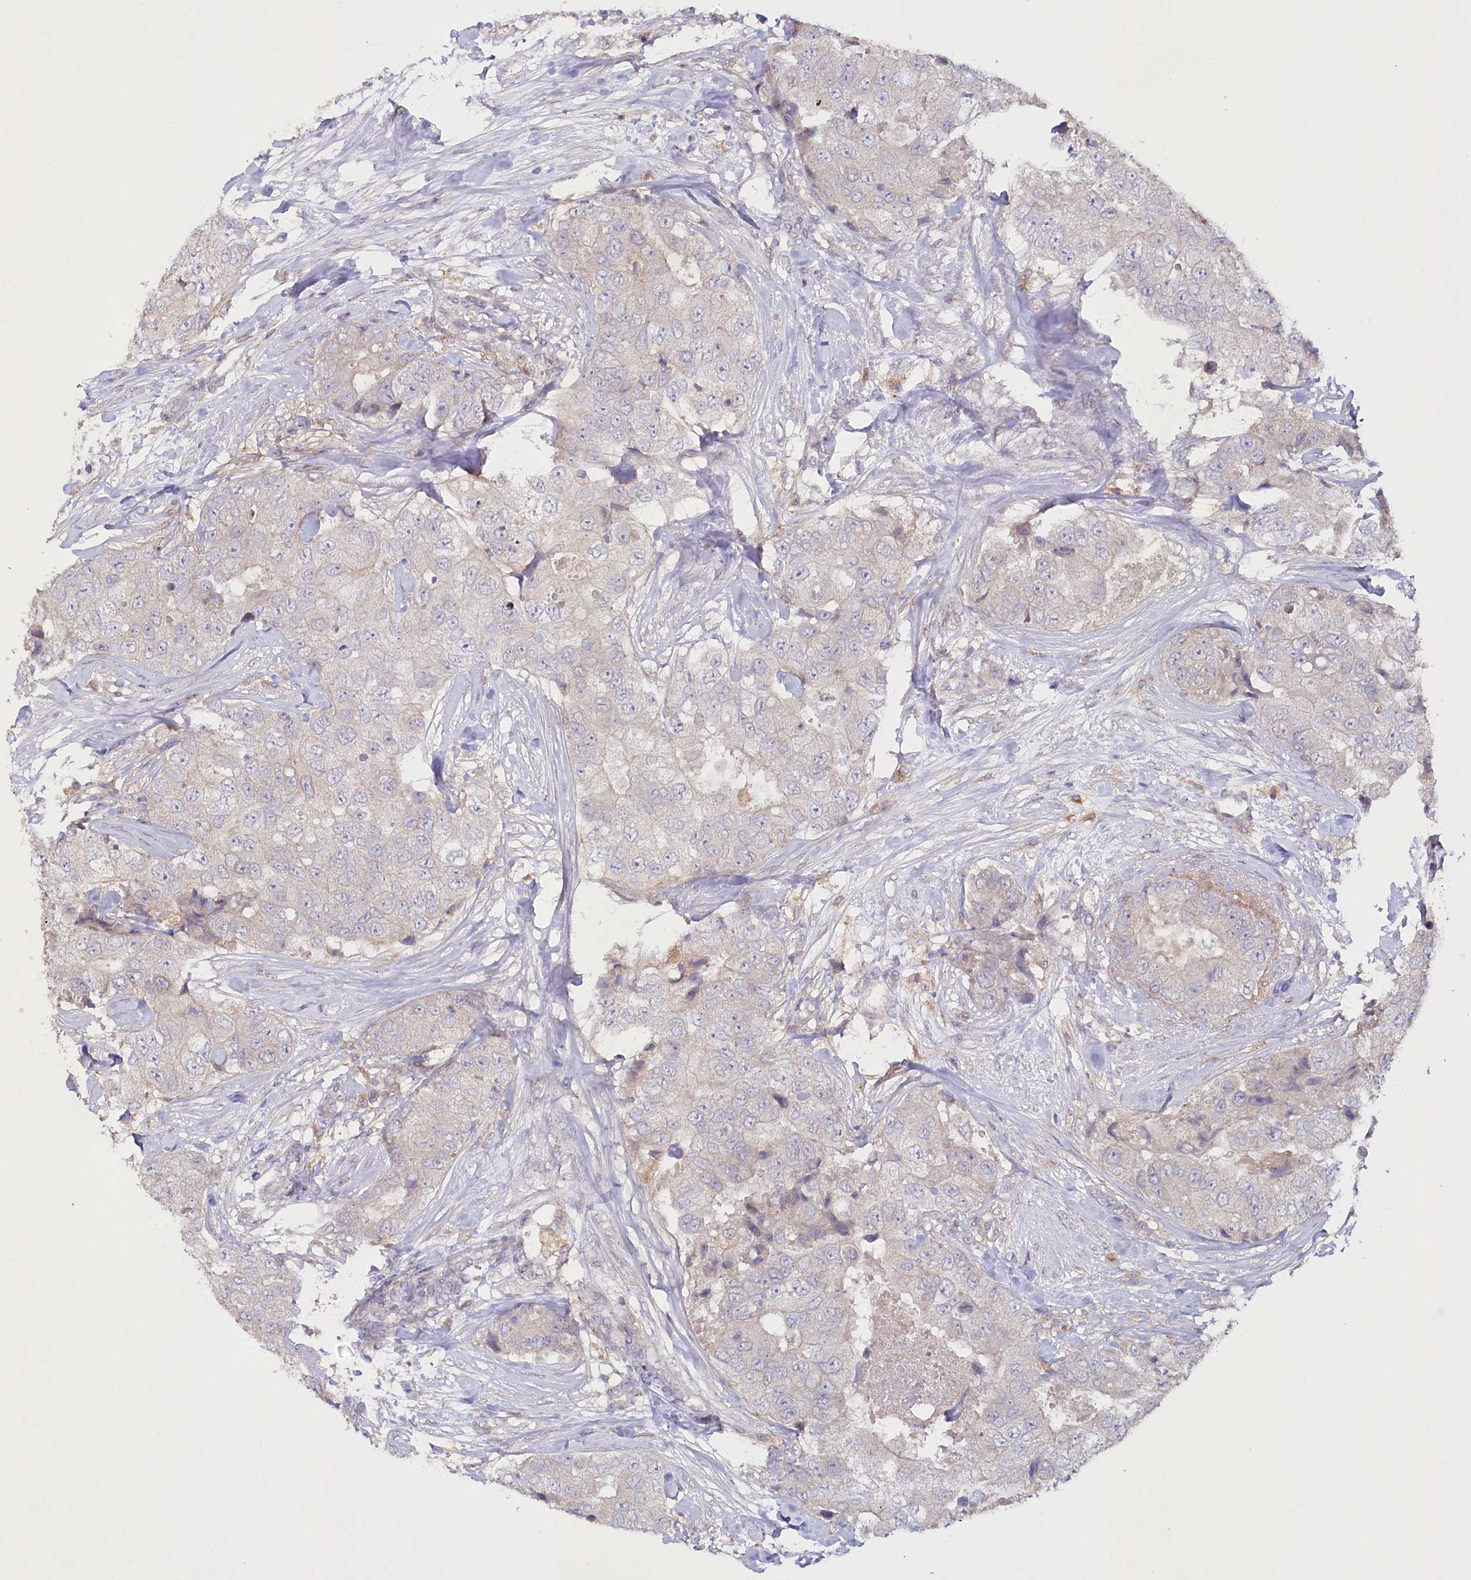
{"staining": {"intensity": "negative", "quantity": "none", "location": "none"}, "tissue": "breast cancer", "cell_type": "Tumor cells", "image_type": "cancer", "snomed": [{"axis": "morphology", "description": "Duct carcinoma"}, {"axis": "topography", "description": "Breast"}], "caption": "Intraductal carcinoma (breast) was stained to show a protein in brown. There is no significant expression in tumor cells. (Immunohistochemistry, brightfield microscopy, high magnification).", "gene": "ALDH3B1", "patient": {"sex": "female", "age": 62}}